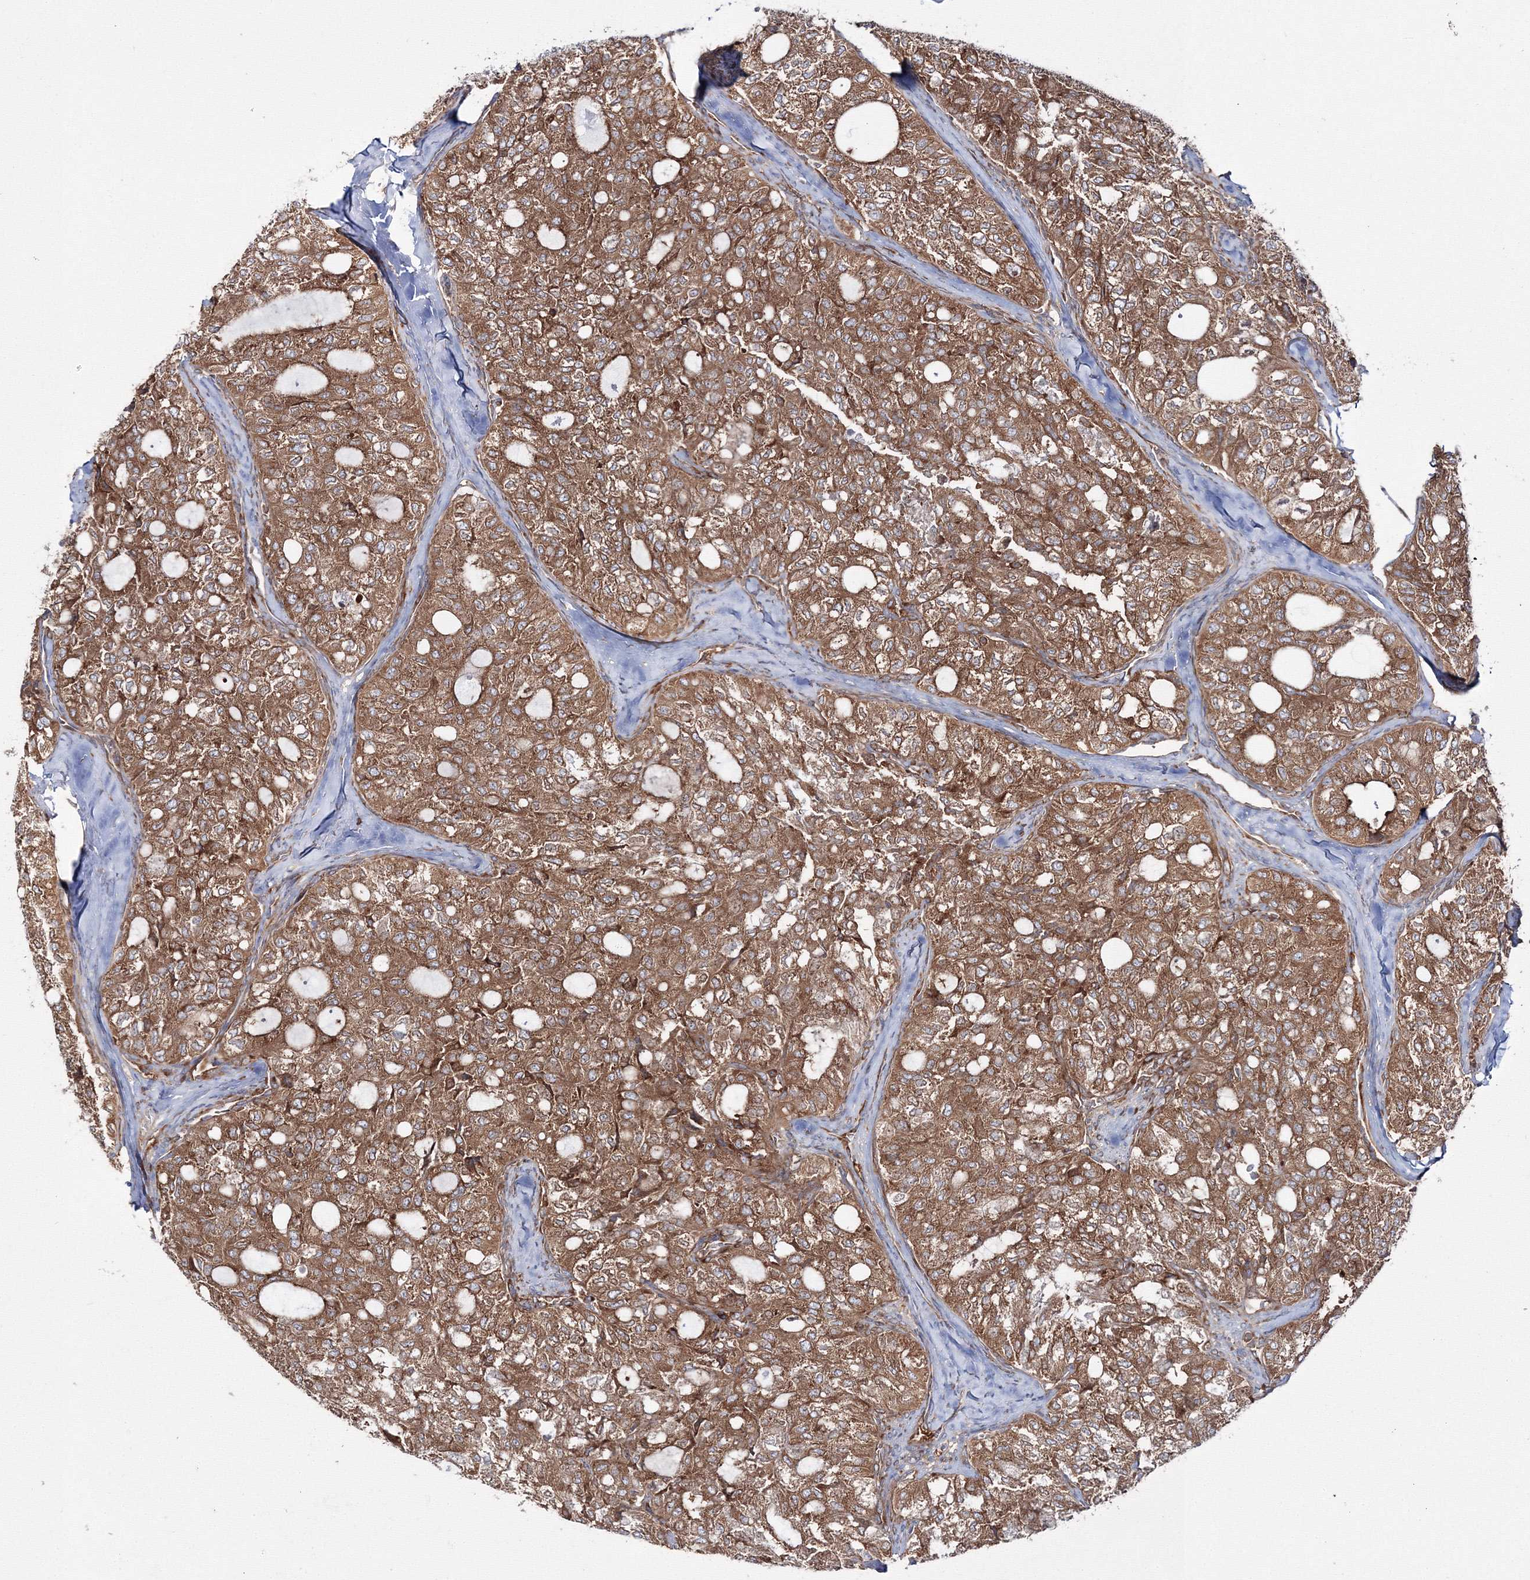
{"staining": {"intensity": "moderate", "quantity": ">75%", "location": "cytoplasmic/membranous"}, "tissue": "thyroid cancer", "cell_type": "Tumor cells", "image_type": "cancer", "snomed": [{"axis": "morphology", "description": "Follicular adenoma carcinoma, NOS"}, {"axis": "topography", "description": "Thyroid gland"}], "caption": "A micrograph of human thyroid follicular adenoma carcinoma stained for a protein demonstrates moderate cytoplasmic/membranous brown staining in tumor cells.", "gene": "HARS1", "patient": {"sex": "male", "age": 75}}